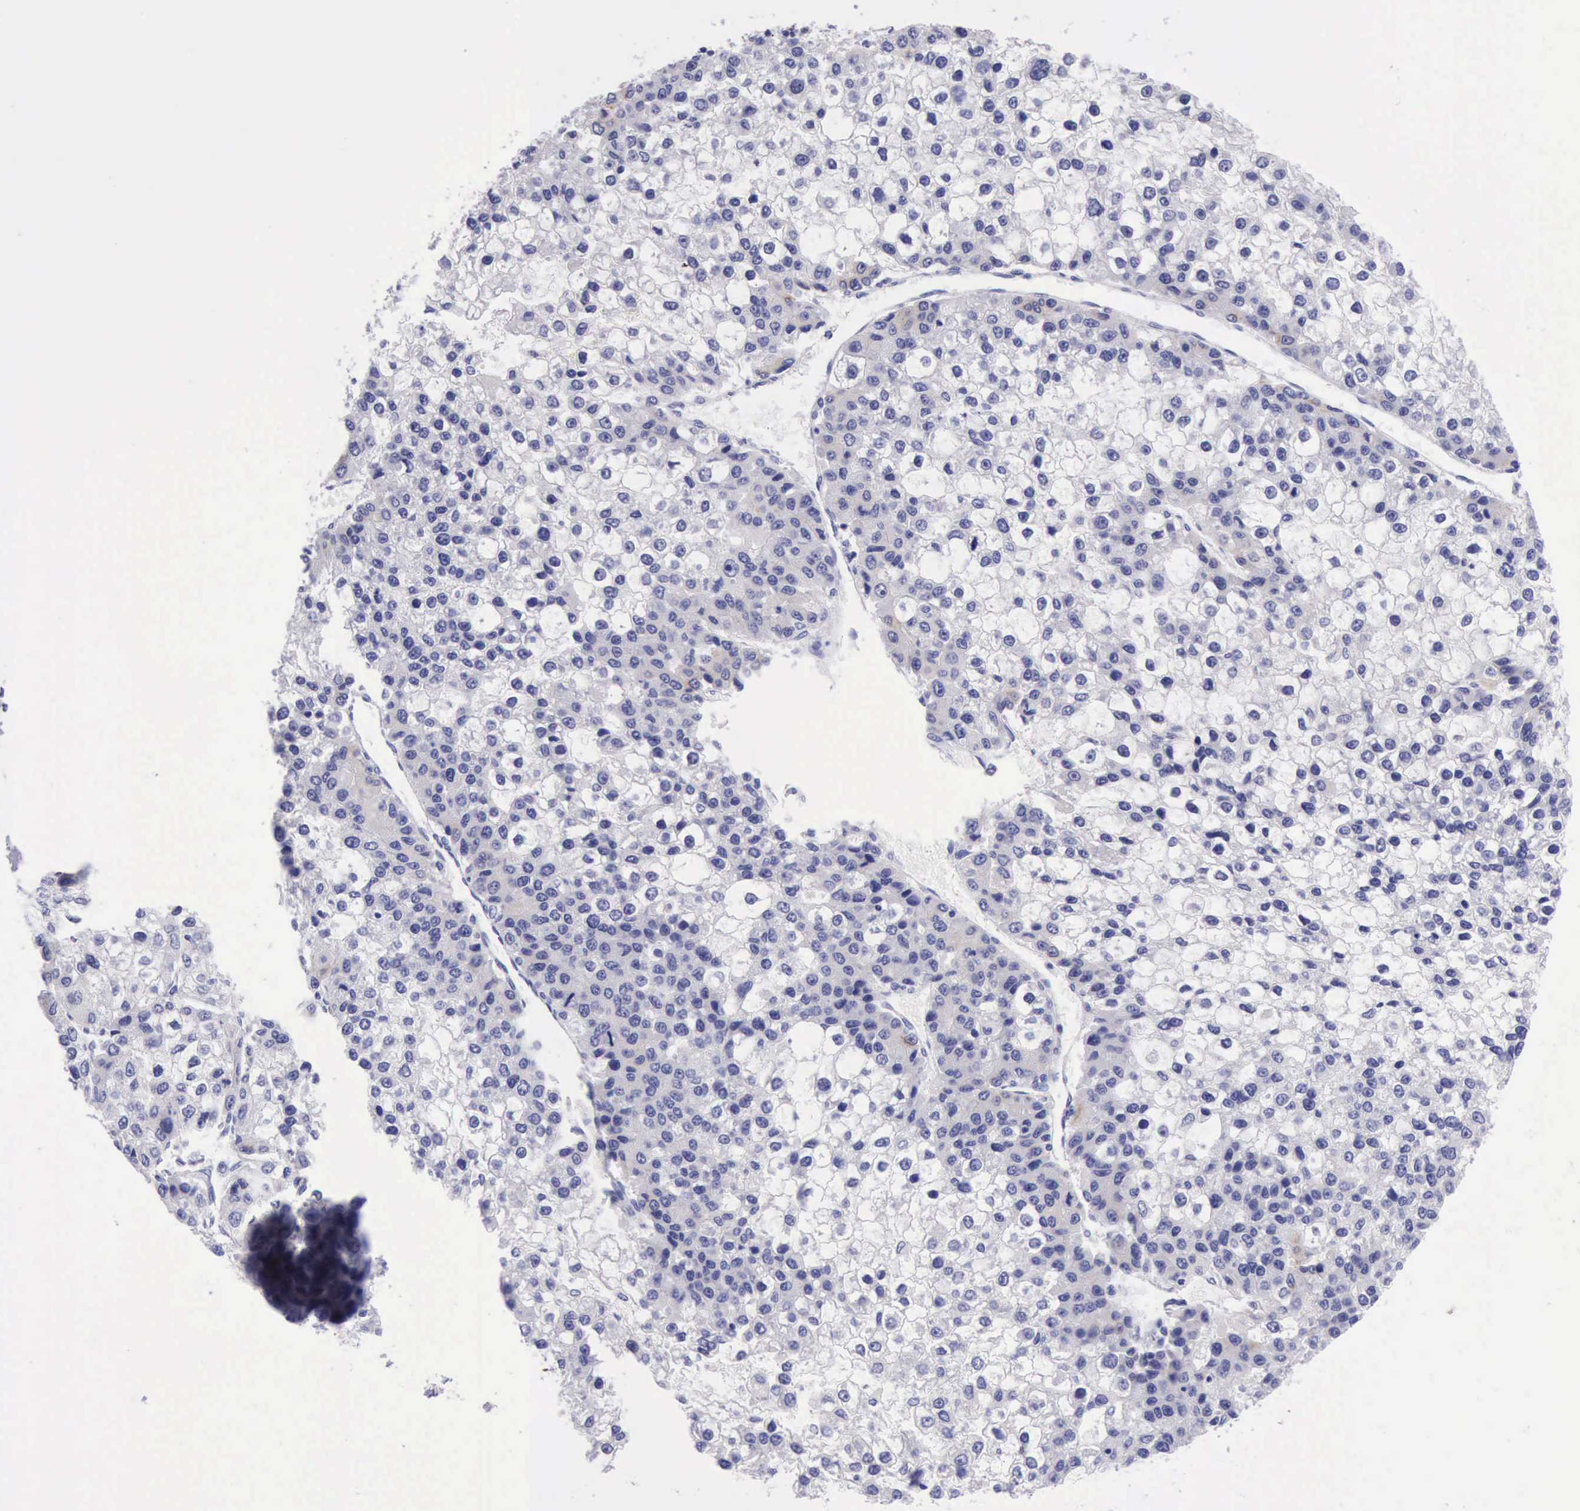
{"staining": {"intensity": "negative", "quantity": "none", "location": "none"}, "tissue": "liver cancer", "cell_type": "Tumor cells", "image_type": "cancer", "snomed": [{"axis": "morphology", "description": "Carcinoma, Hepatocellular, NOS"}, {"axis": "topography", "description": "Liver"}], "caption": "Immunohistochemistry of hepatocellular carcinoma (liver) displays no staining in tumor cells.", "gene": "KRT8", "patient": {"sex": "female", "age": 66}}